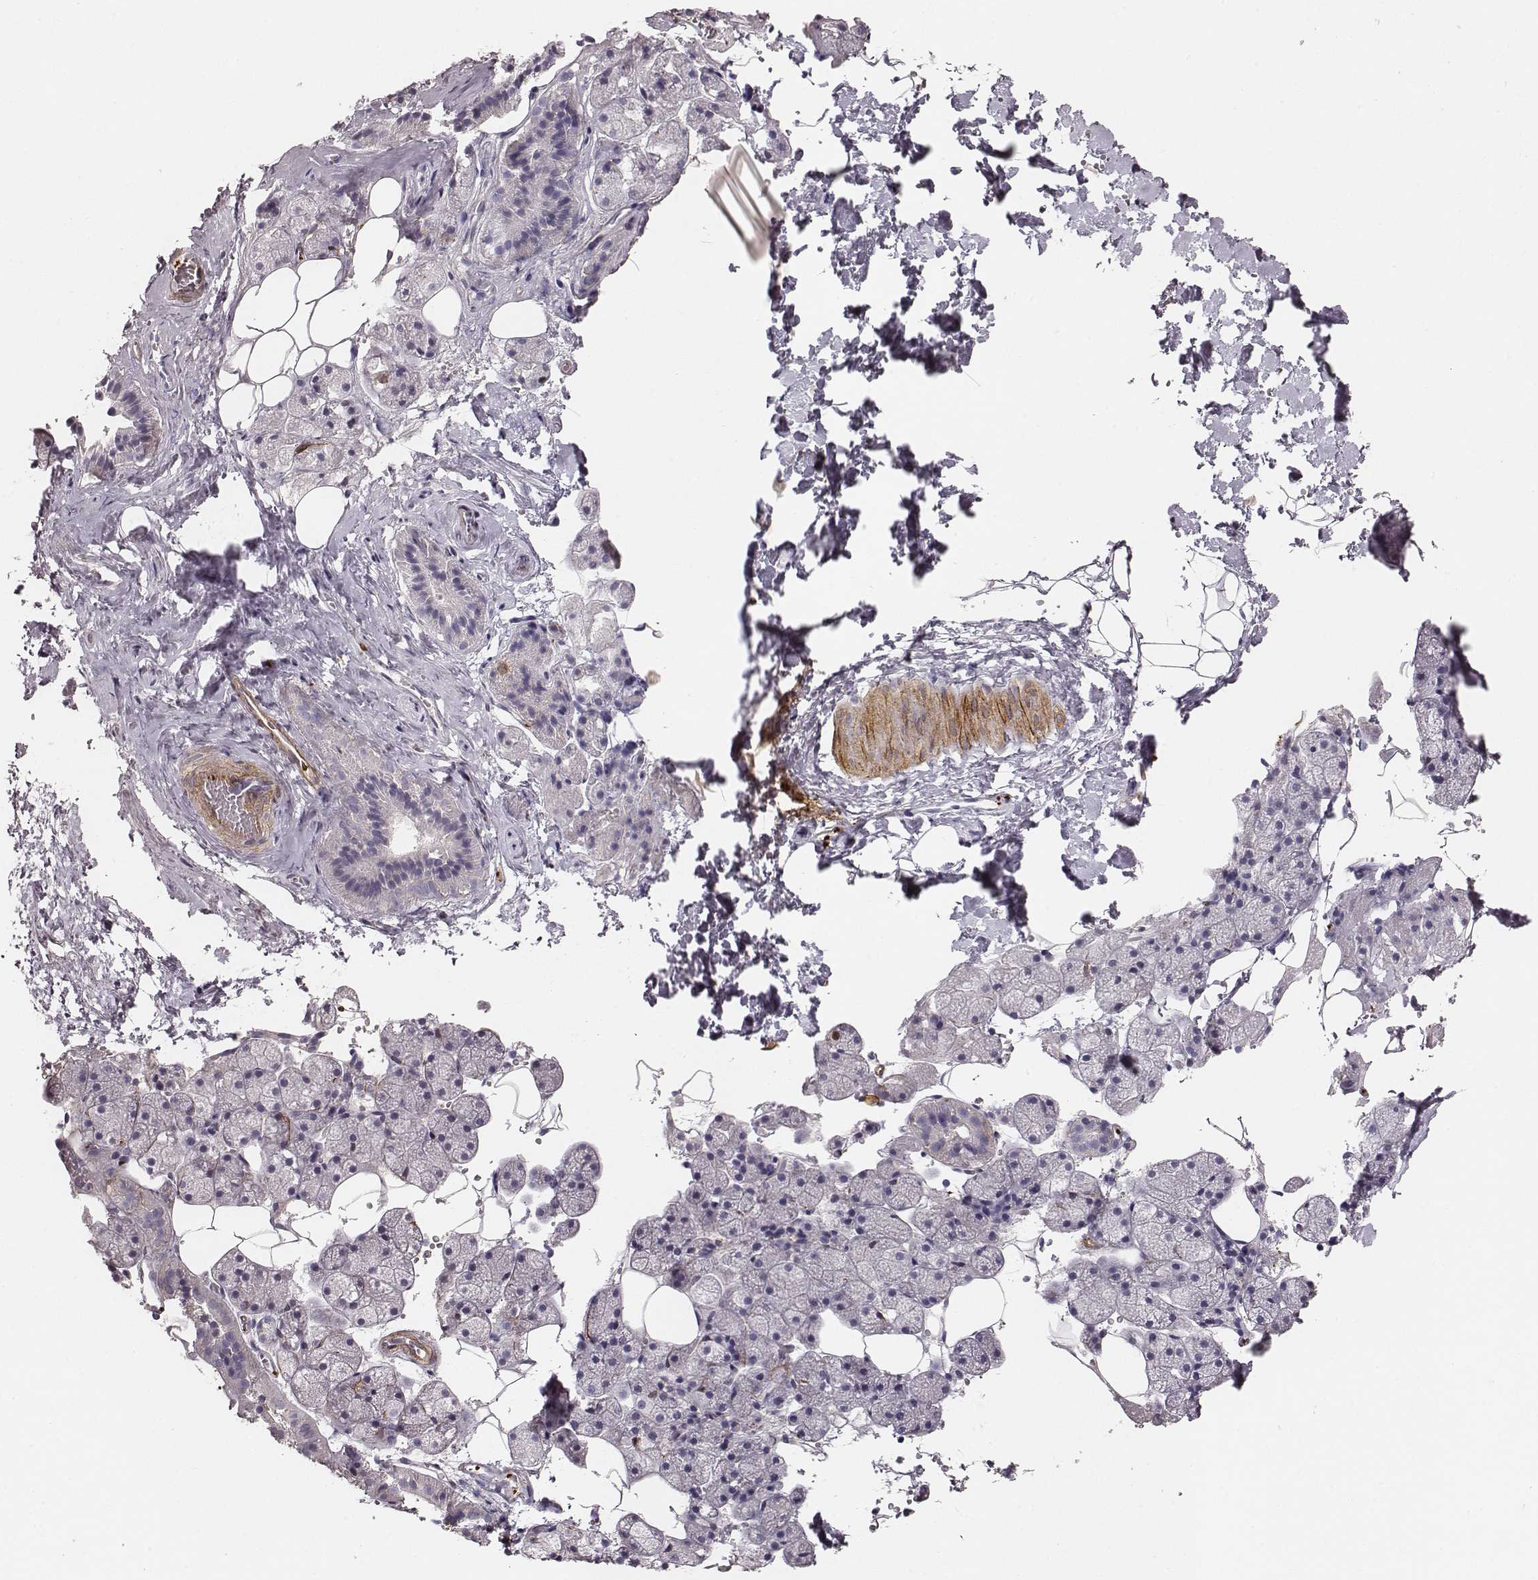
{"staining": {"intensity": "negative", "quantity": "none", "location": "none"}, "tissue": "salivary gland", "cell_type": "Glandular cells", "image_type": "normal", "snomed": [{"axis": "morphology", "description": "Normal tissue, NOS"}, {"axis": "topography", "description": "Salivary gland"}], "caption": "An immunohistochemistry (IHC) micrograph of benign salivary gland is shown. There is no staining in glandular cells of salivary gland. The staining was performed using DAB to visualize the protein expression in brown, while the nuclei were stained in blue with hematoxylin (Magnification: 20x).", "gene": "ZYX", "patient": {"sex": "male", "age": 38}}